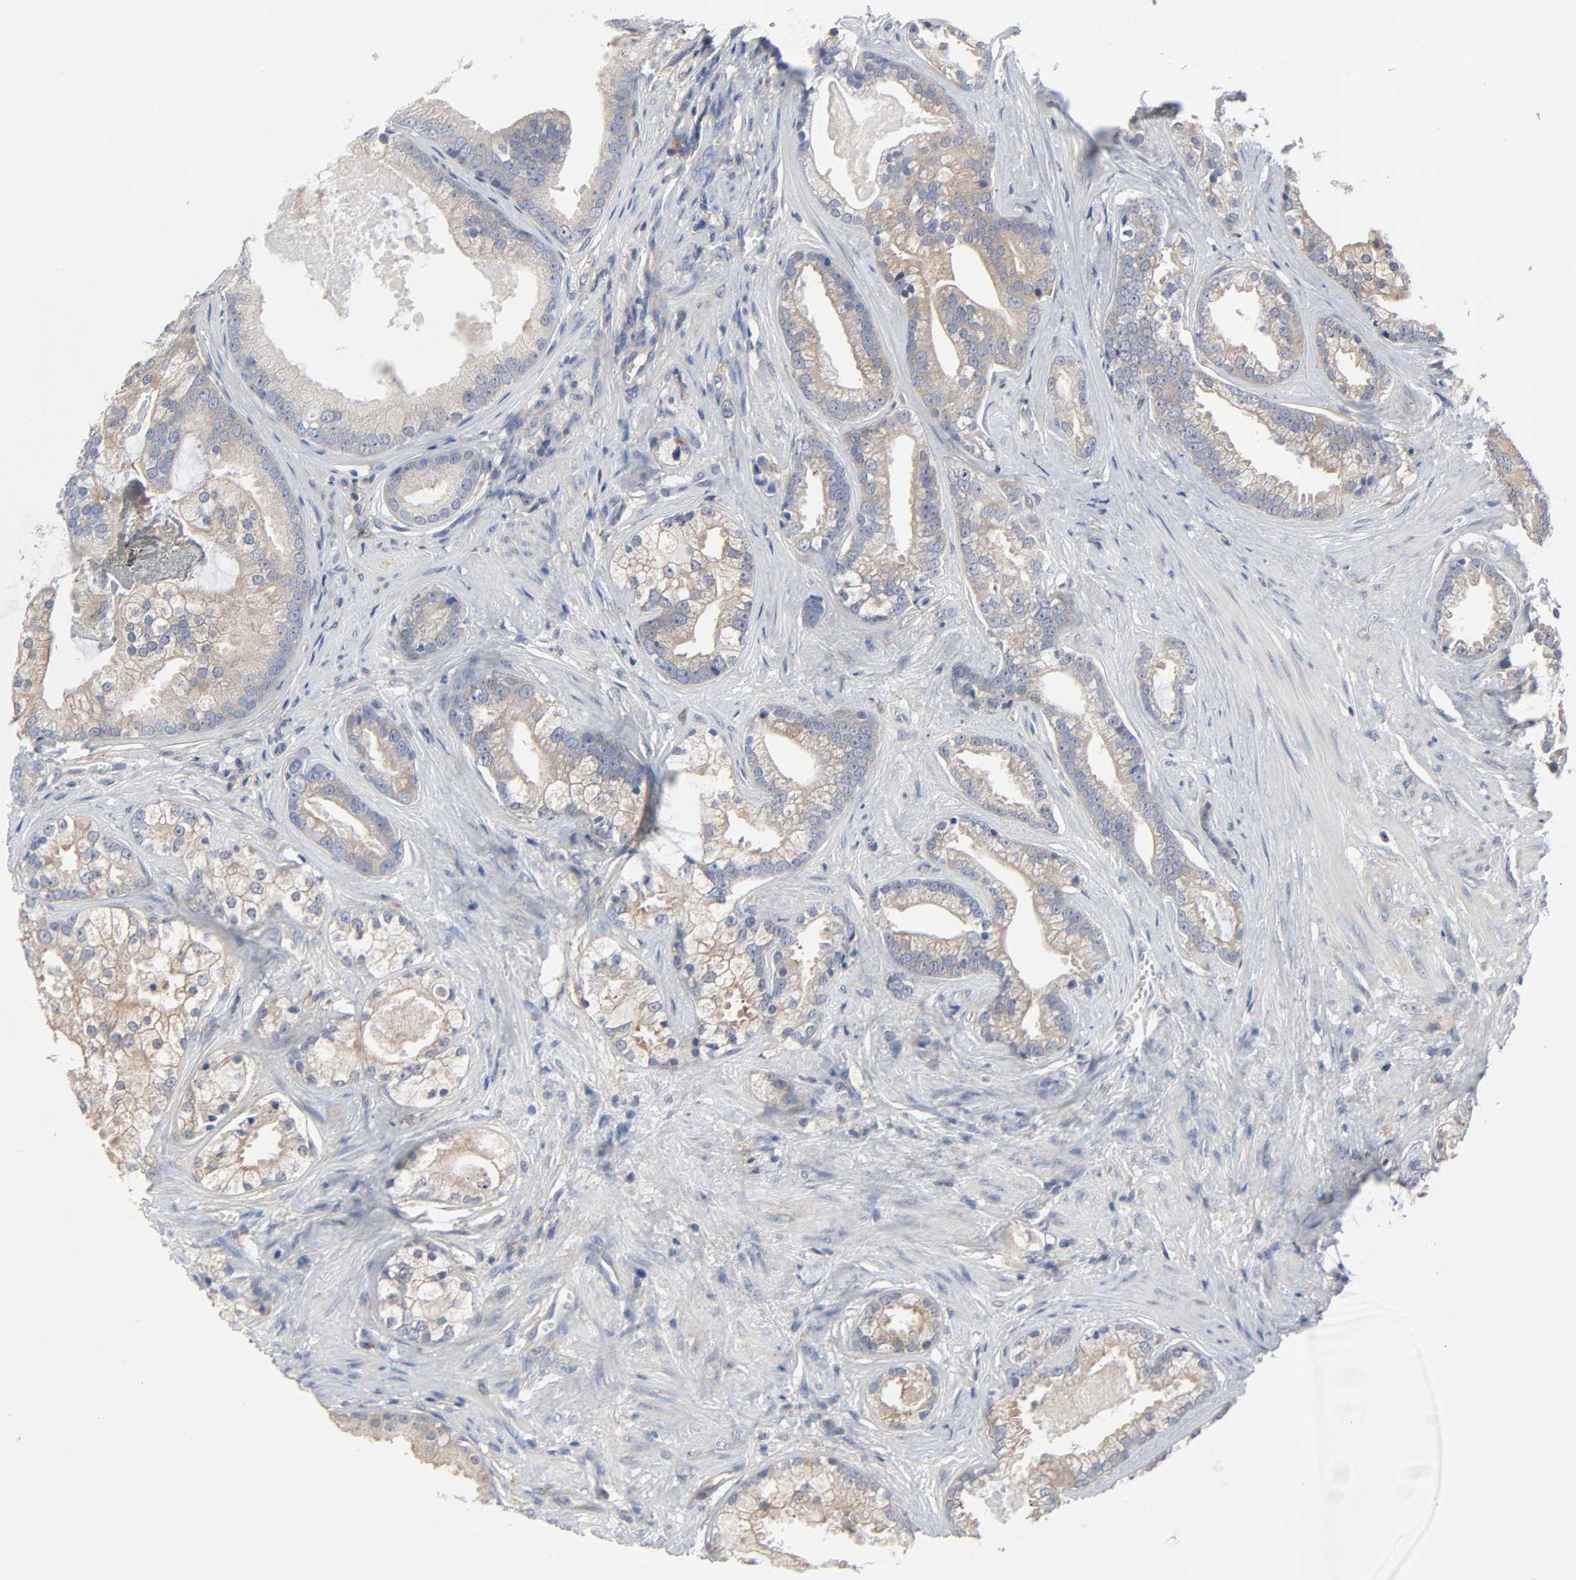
{"staining": {"intensity": "moderate", "quantity": ">75%", "location": "cytoplasmic/membranous"}, "tissue": "prostate cancer", "cell_type": "Tumor cells", "image_type": "cancer", "snomed": [{"axis": "morphology", "description": "Adenocarcinoma, Low grade"}, {"axis": "topography", "description": "Prostate"}], "caption": "Immunohistochemical staining of human prostate low-grade adenocarcinoma exhibits moderate cytoplasmic/membranous protein expression in approximately >75% of tumor cells.", "gene": "DYNLT3", "patient": {"sex": "male", "age": 58}}